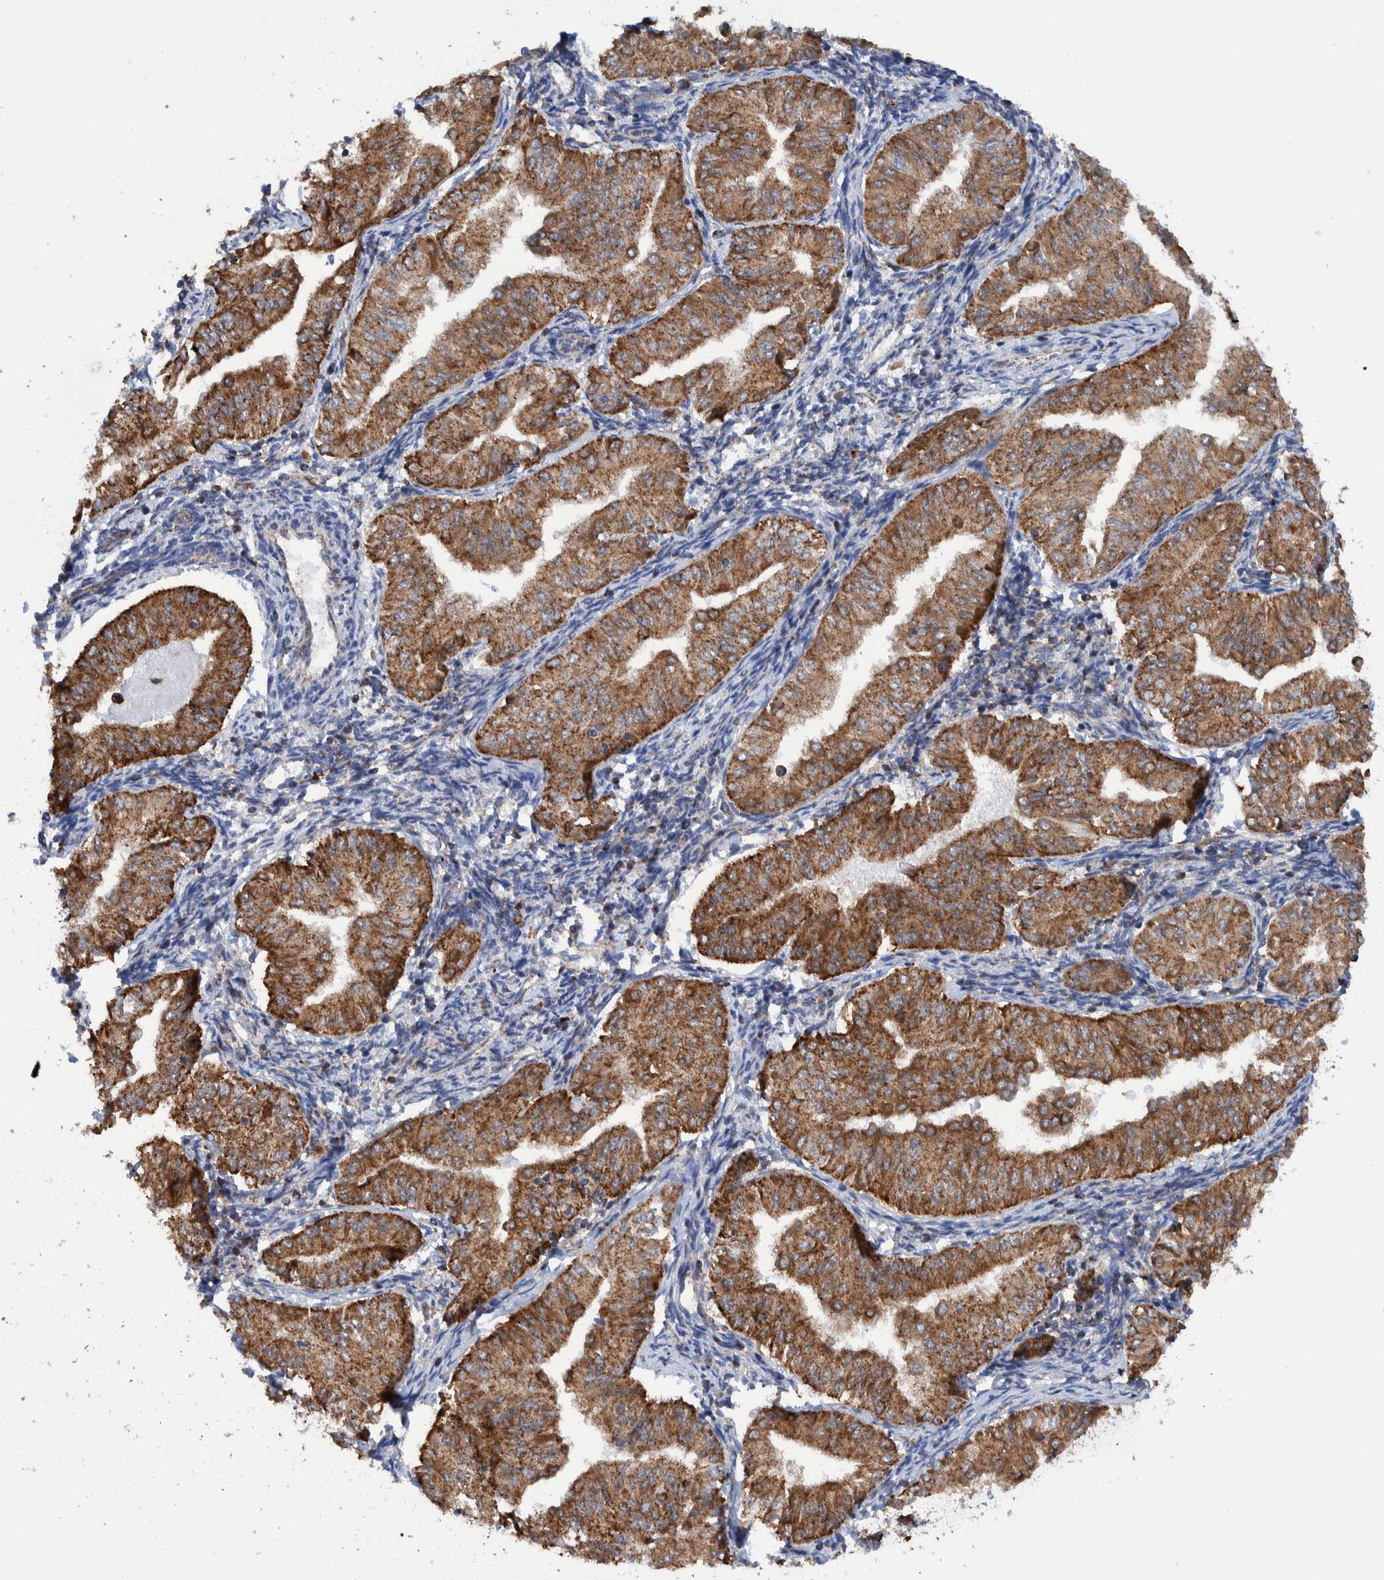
{"staining": {"intensity": "strong", "quantity": ">75%", "location": "cytoplasmic/membranous"}, "tissue": "endometrial cancer", "cell_type": "Tumor cells", "image_type": "cancer", "snomed": [{"axis": "morphology", "description": "Normal tissue, NOS"}, {"axis": "morphology", "description": "Adenocarcinoma, NOS"}, {"axis": "topography", "description": "Endometrium"}], "caption": "Protein staining of endometrial cancer (adenocarcinoma) tissue demonstrates strong cytoplasmic/membranous expression in approximately >75% of tumor cells. (DAB = brown stain, brightfield microscopy at high magnification).", "gene": "DECR1", "patient": {"sex": "female", "age": 53}}